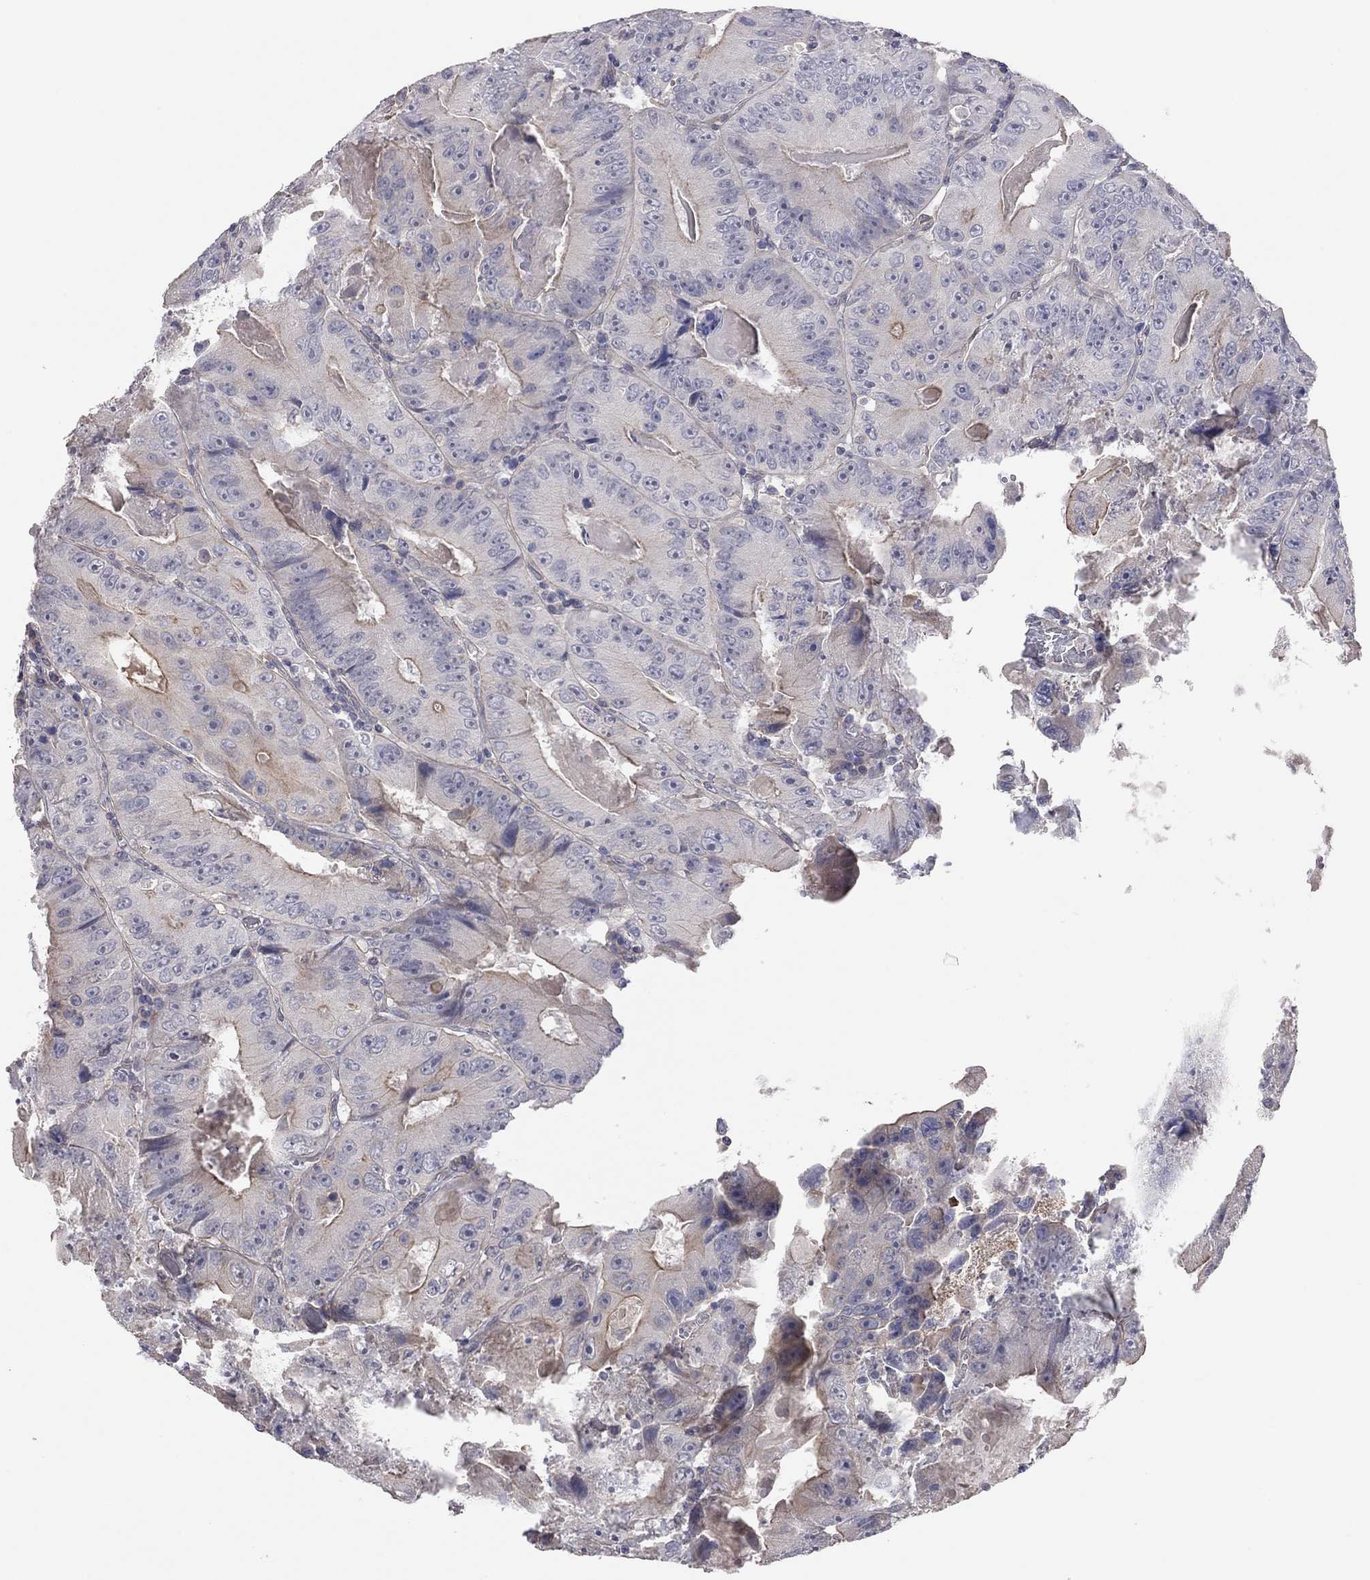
{"staining": {"intensity": "weak", "quantity": "25%-75%", "location": "cytoplasmic/membranous"}, "tissue": "colorectal cancer", "cell_type": "Tumor cells", "image_type": "cancer", "snomed": [{"axis": "morphology", "description": "Adenocarcinoma, NOS"}, {"axis": "topography", "description": "Colon"}], "caption": "Immunohistochemical staining of human colorectal adenocarcinoma displays low levels of weak cytoplasmic/membranous staining in approximately 25%-75% of tumor cells.", "gene": "KCNB1", "patient": {"sex": "female", "age": 86}}